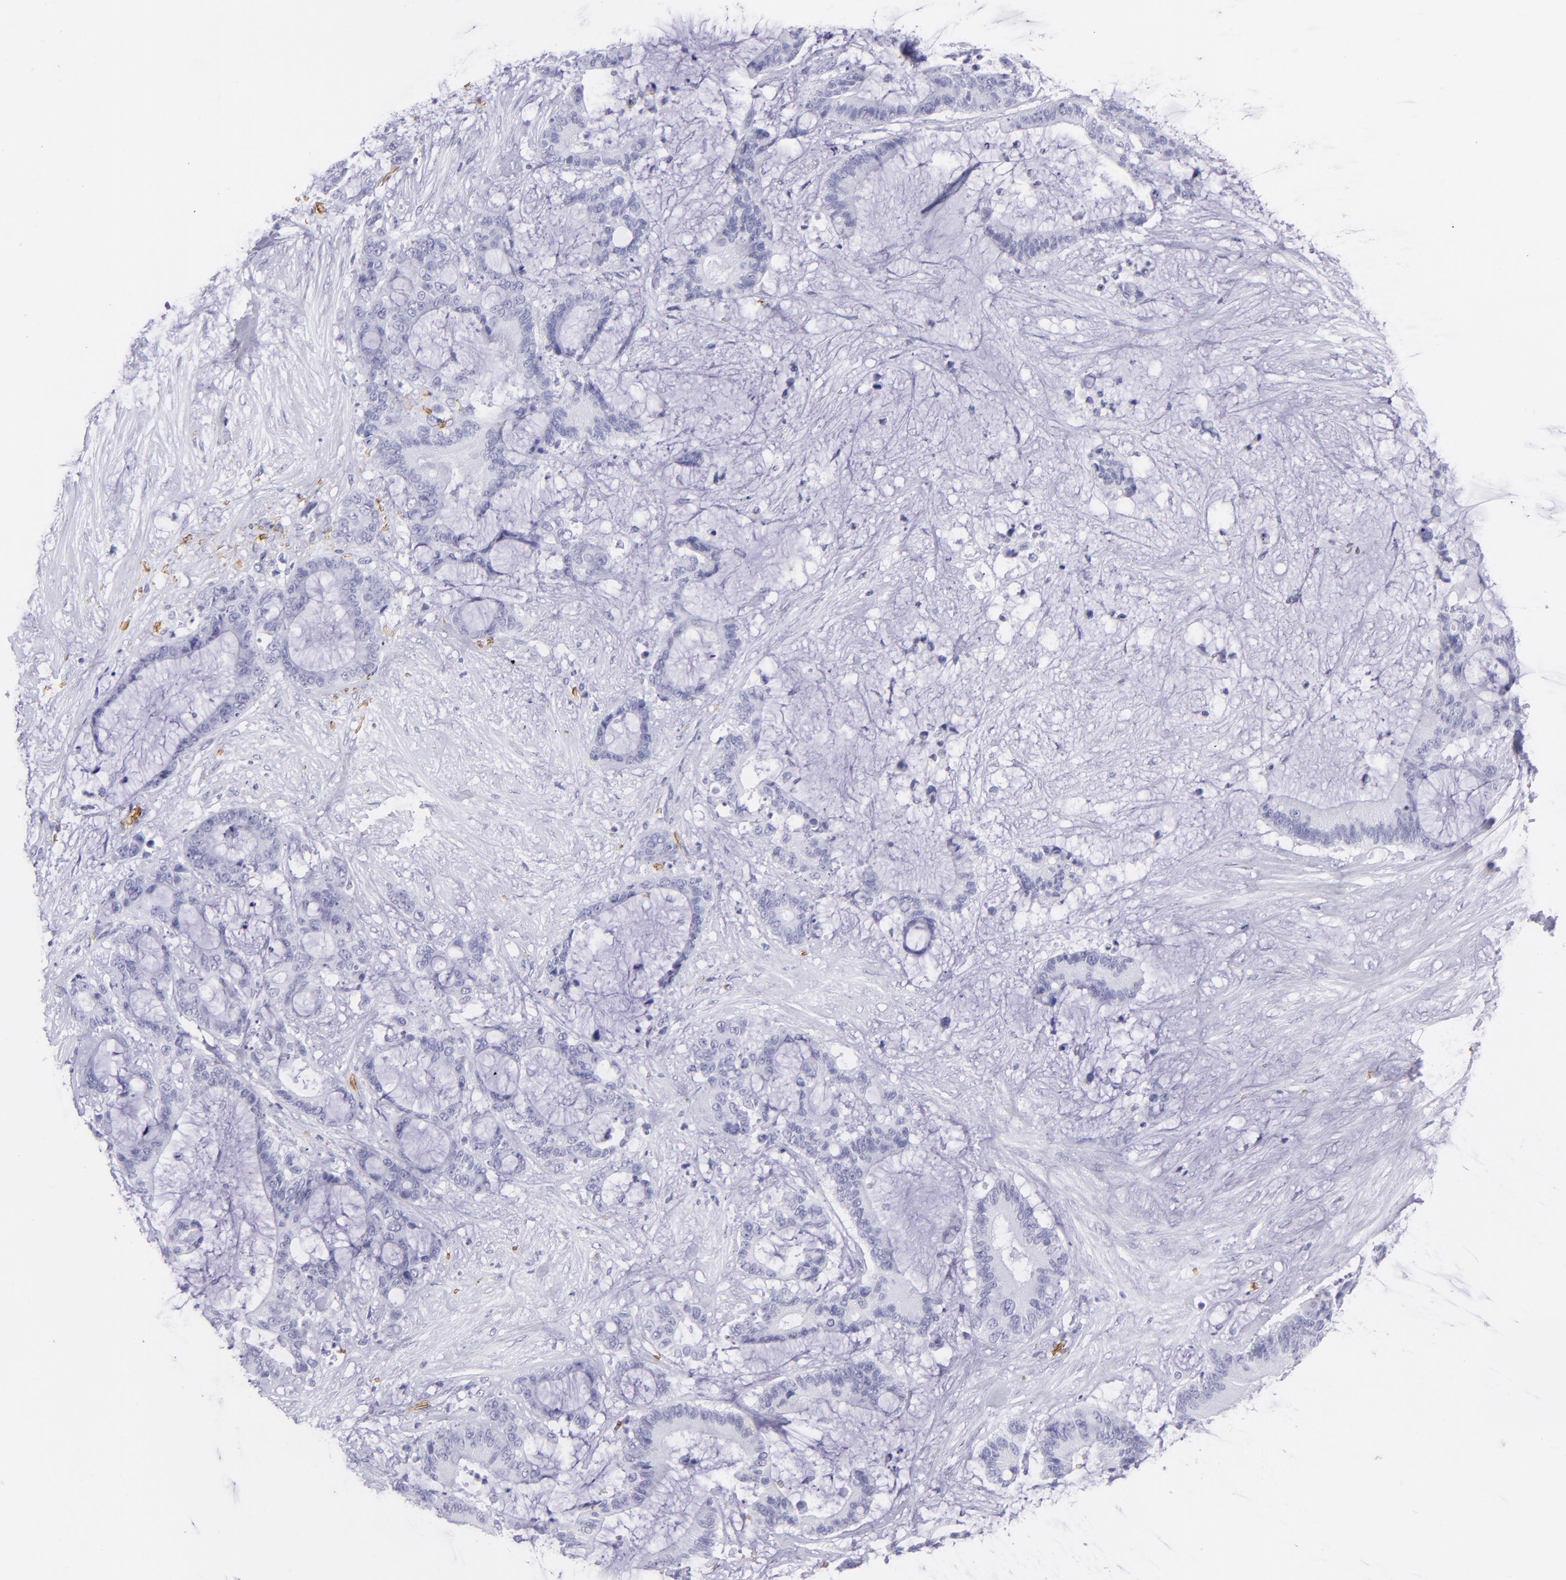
{"staining": {"intensity": "negative", "quantity": "none", "location": "none"}, "tissue": "liver cancer", "cell_type": "Tumor cells", "image_type": "cancer", "snomed": [{"axis": "morphology", "description": "Cholangiocarcinoma"}, {"axis": "topography", "description": "Liver"}], "caption": "IHC micrograph of neoplastic tissue: liver cancer stained with DAB reveals no significant protein expression in tumor cells.", "gene": "GYPA", "patient": {"sex": "female", "age": 73}}